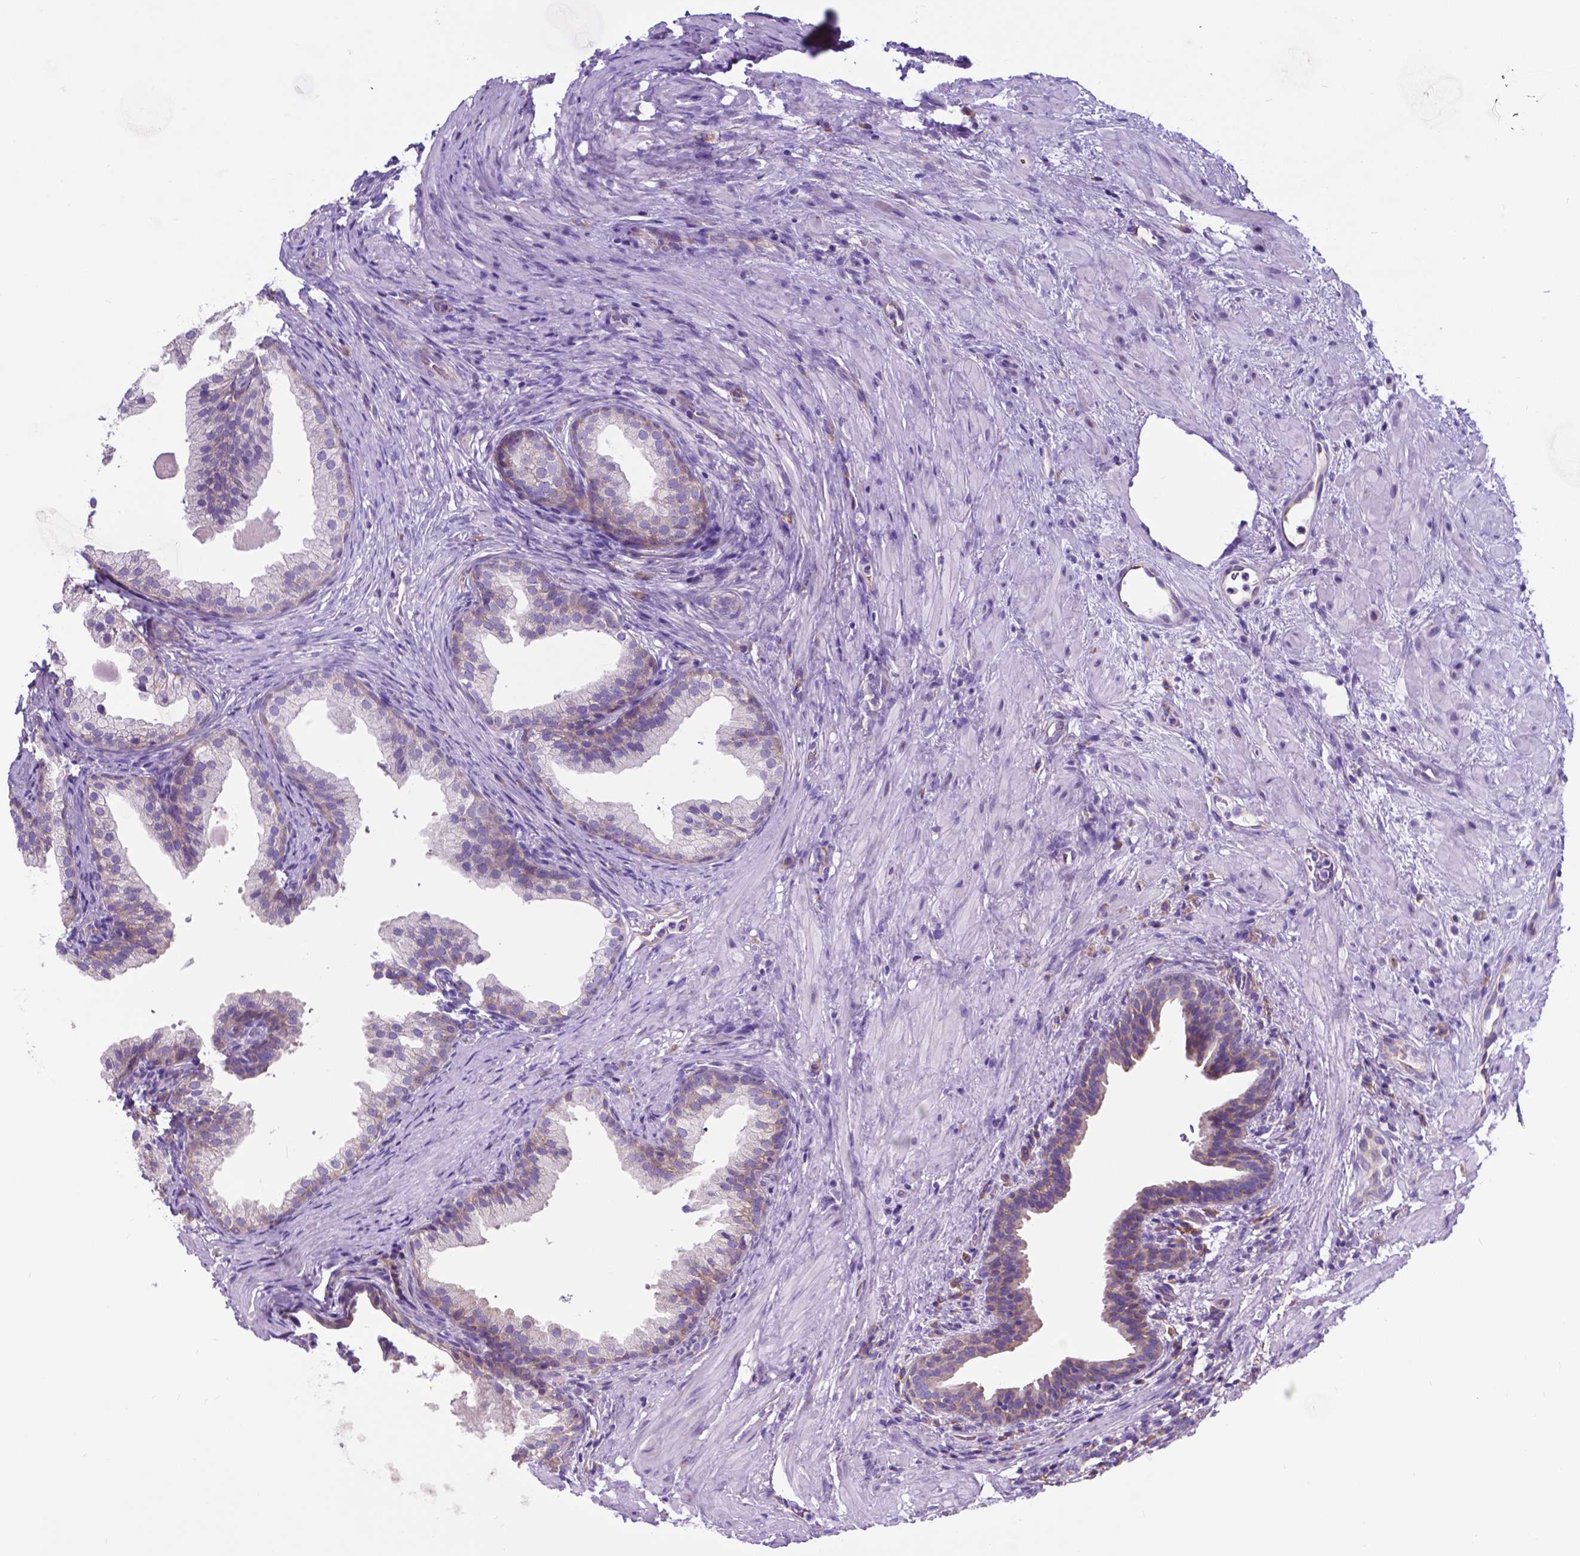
{"staining": {"intensity": "moderate", "quantity": "<25%", "location": "cytoplasmic/membranous"}, "tissue": "prostate cancer", "cell_type": "Tumor cells", "image_type": "cancer", "snomed": [{"axis": "morphology", "description": "Adenocarcinoma, Low grade"}, {"axis": "topography", "description": "Prostate and seminal vesicle, NOS"}], "caption": "Tumor cells exhibit moderate cytoplasmic/membranous staining in about <25% of cells in prostate cancer (adenocarcinoma (low-grade)). The protein is stained brown, and the nuclei are stained in blue (DAB IHC with brightfield microscopy, high magnification).", "gene": "RPL6", "patient": {"sex": "male", "age": 71}}